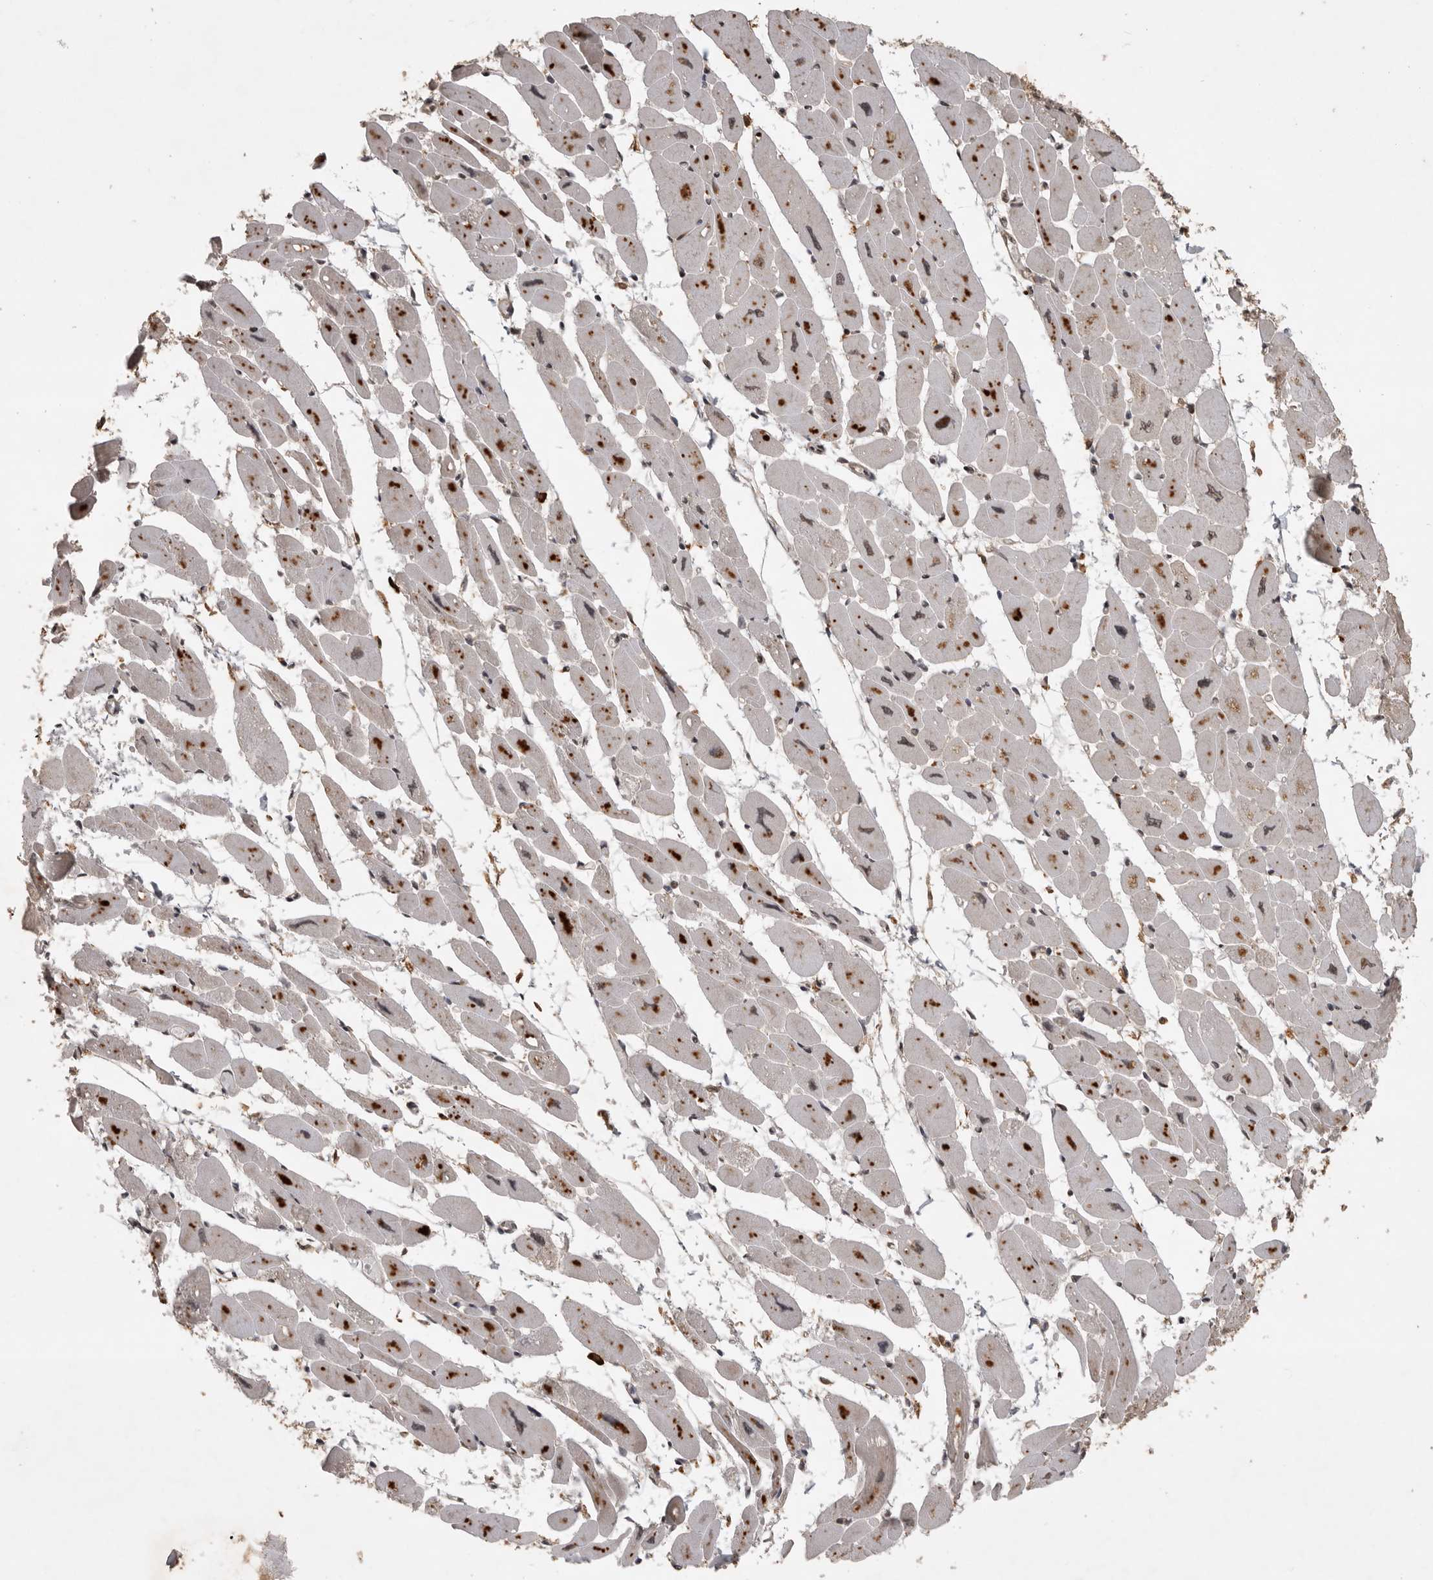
{"staining": {"intensity": "moderate", "quantity": ">75%", "location": "nuclear"}, "tissue": "heart muscle", "cell_type": "Cardiomyocytes", "image_type": "normal", "snomed": [{"axis": "morphology", "description": "Normal tissue, NOS"}, {"axis": "topography", "description": "Heart"}], "caption": "A histopathology image showing moderate nuclear expression in approximately >75% of cardiomyocytes in unremarkable heart muscle, as visualized by brown immunohistochemical staining.", "gene": "CBLL1", "patient": {"sex": "female", "age": 54}}